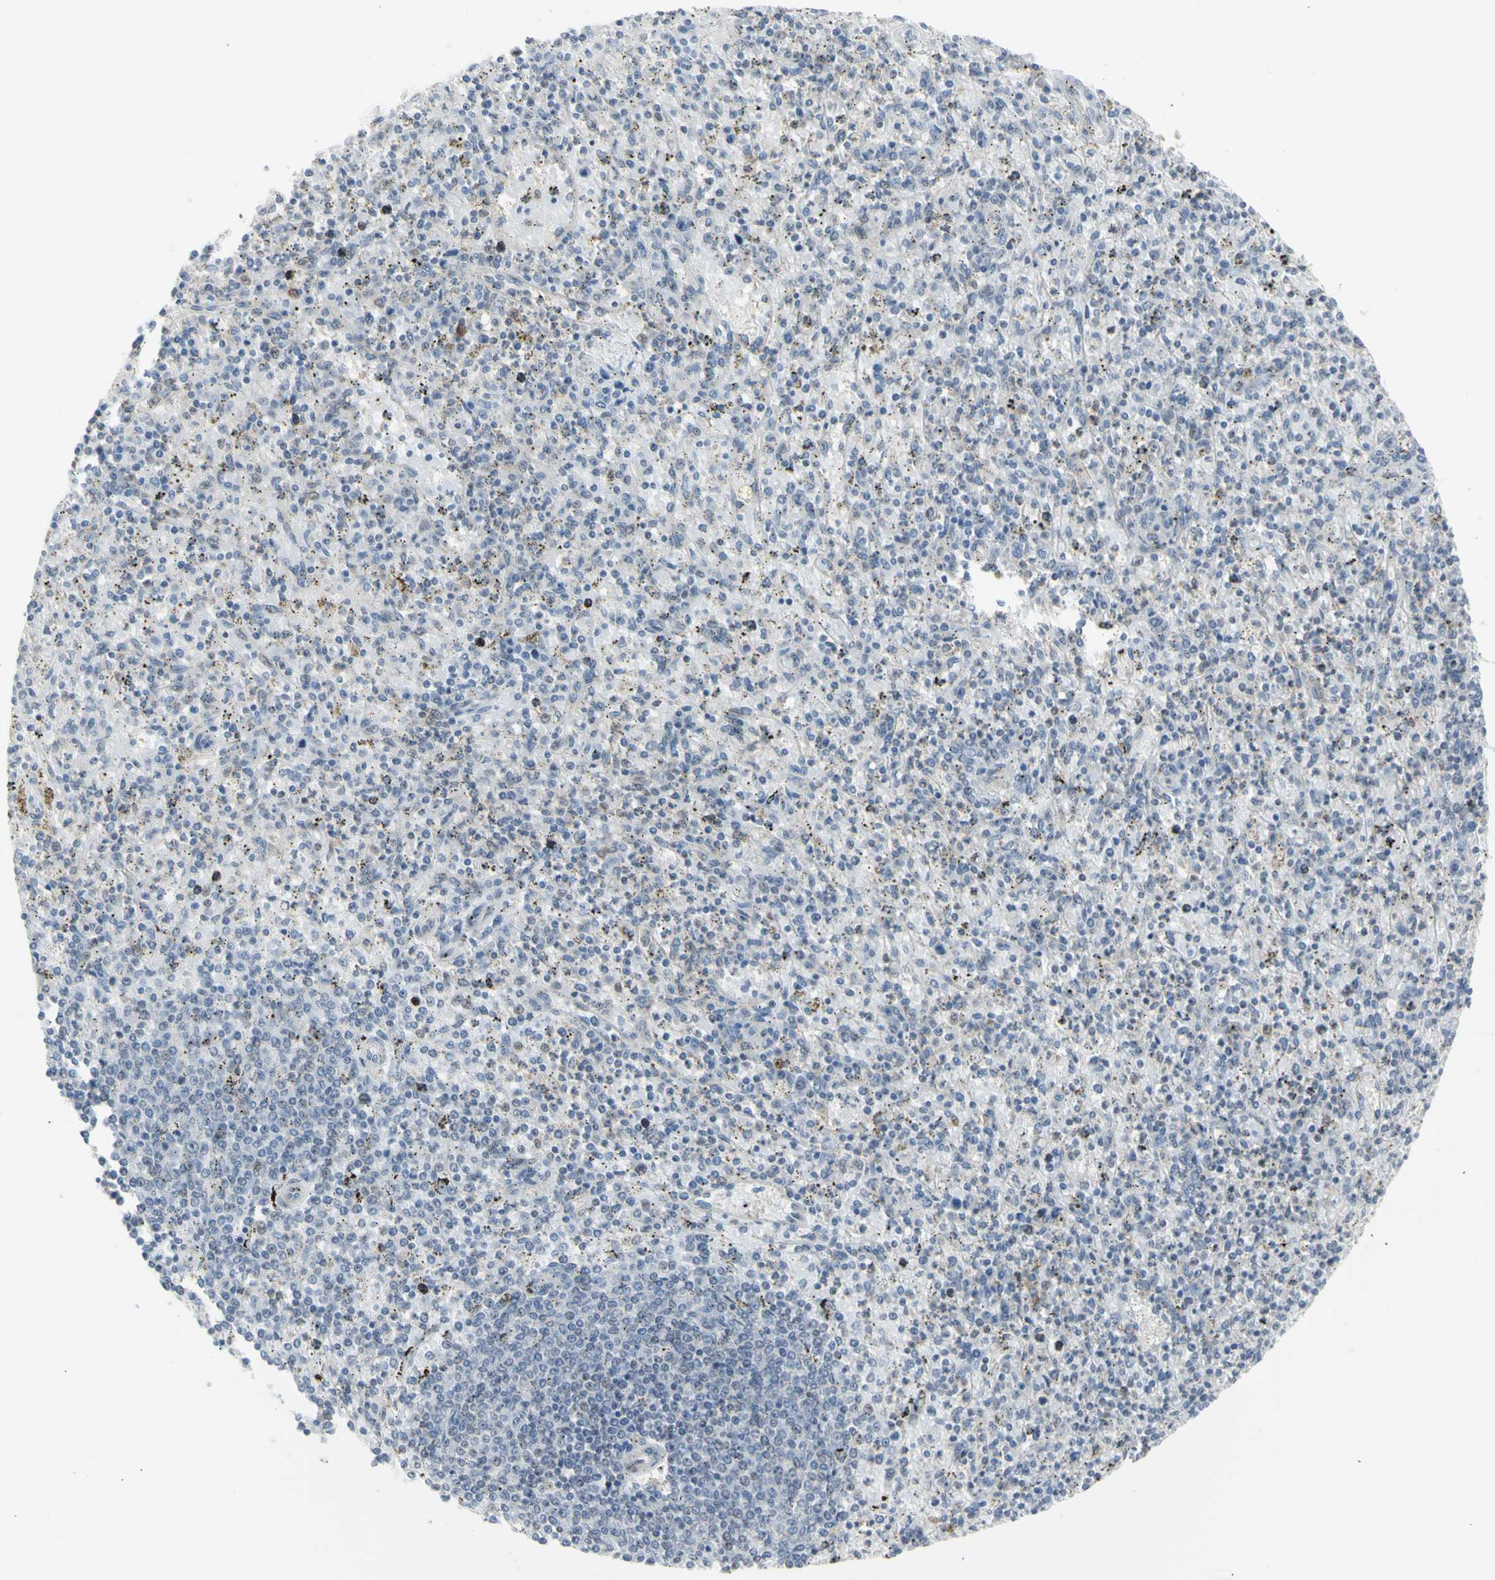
{"staining": {"intensity": "negative", "quantity": "none", "location": "none"}, "tissue": "spleen", "cell_type": "Cells in red pulp", "image_type": "normal", "snomed": [{"axis": "morphology", "description": "Normal tissue, NOS"}, {"axis": "topography", "description": "Spleen"}], "caption": "Immunohistochemistry (IHC) image of normal spleen: human spleen stained with DAB (3,3'-diaminobenzidine) shows no significant protein staining in cells in red pulp. (Stains: DAB immunohistochemistry with hematoxylin counter stain, Microscopy: brightfield microscopy at high magnification).", "gene": "DHRS7B", "patient": {"sex": "male", "age": 72}}